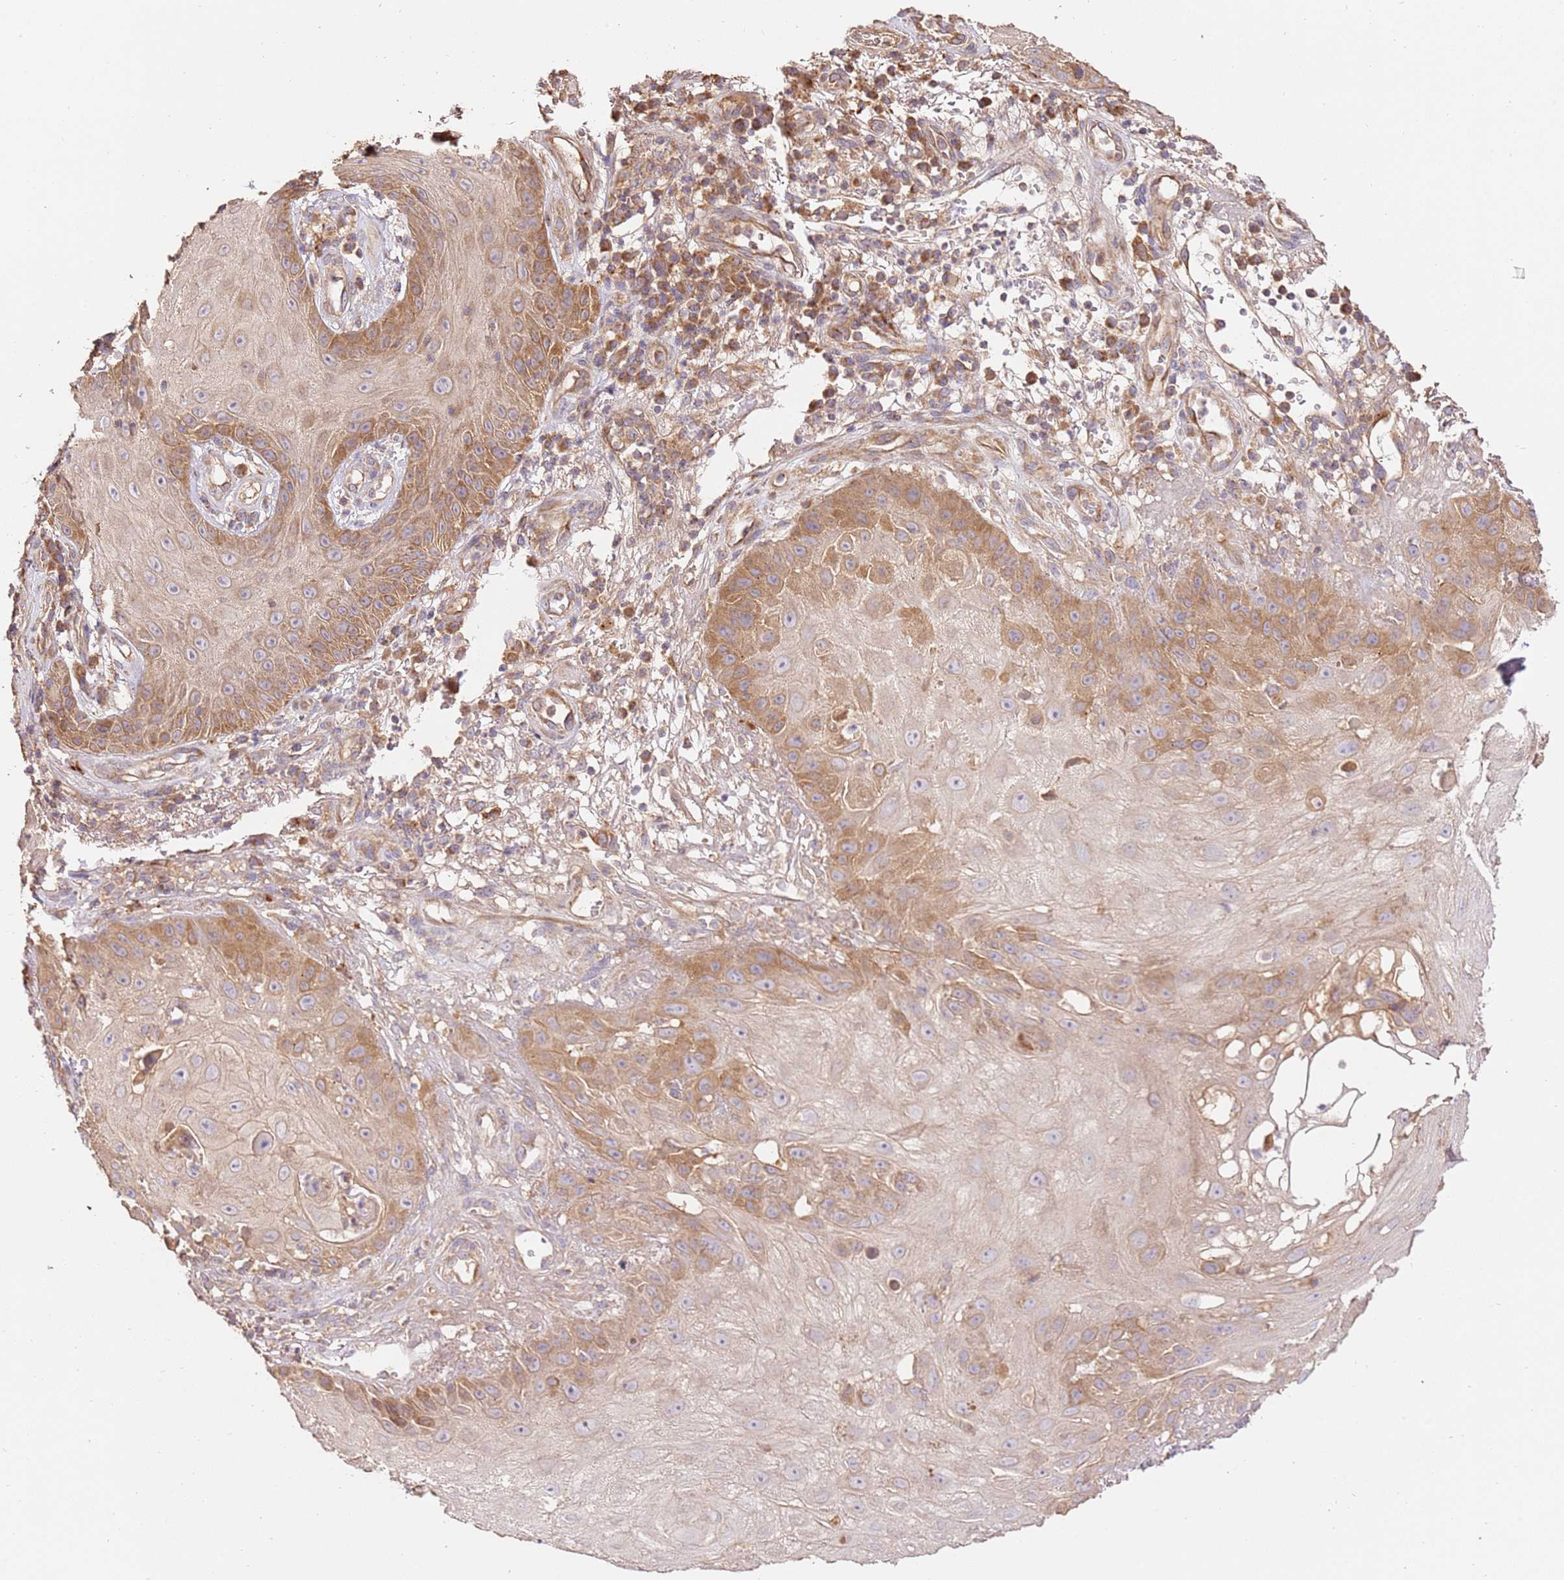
{"staining": {"intensity": "moderate", "quantity": "25%-75%", "location": "cytoplasmic/membranous"}, "tissue": "skin cancer", "cell_type": "Tumor cells", "image_type": "cancer", "snomed": [{"axis": "morphology", "description": "Squamous cell carcinoma, NOS"}, {"axis": "topography", "description": "Skin"}], "caption": "Immunohistochemical staining of human skin cancer displays moderate cytoplasmic/membranous protein staining in approximately 25%-75% of tumor cells. (Stains: DAB (3,3'-diaminobenzidine) in brown, nuclei in blue, Microscopy: brightfield microscopy at high magnification).", "gene": "CEP55", "patient": {"sex": "male", "age": 70}}